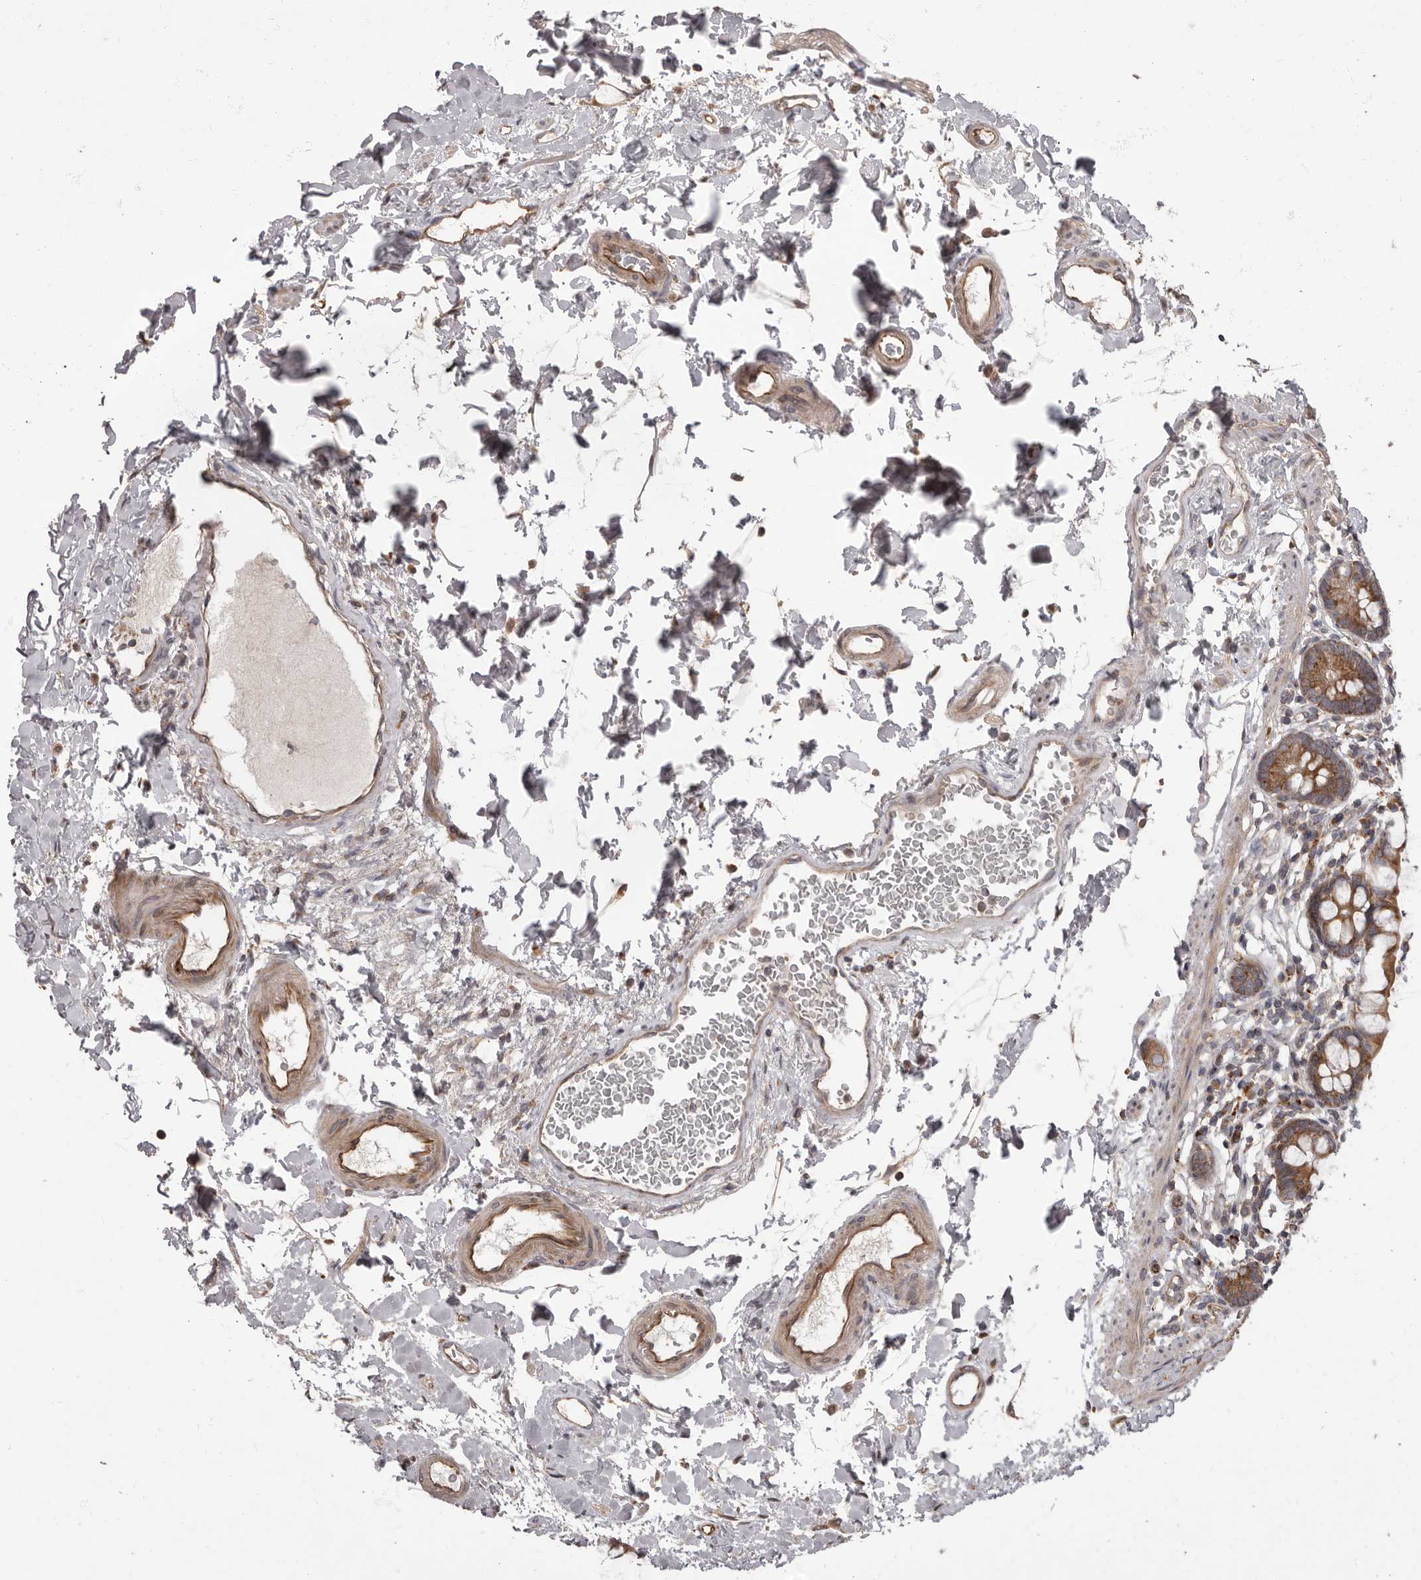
{"staining": {"intensity": "moderate", "quantity": ">75%", "location": "cytoplasmic/membranous"}, "tissue": "small intestine", "cell_type": "Glandular cells", "image_type": "normal", "snomed": [{"axis": "morphology", "description": "Normal tissue, NOS"}, {"axis": "topography", "description": "Small intestine"}], "caption": "Protein staining exhibits moderate cytoplasmic/membranous staining in about >75% of glandular cells in normal small intestine. The staining is performed using DAB brown chromogen to label protein expression. The nuclei are counter-stained blue using hematoxylin.", "gene": "ADCY2", "patient": {"sex": "female", "age": 84}}